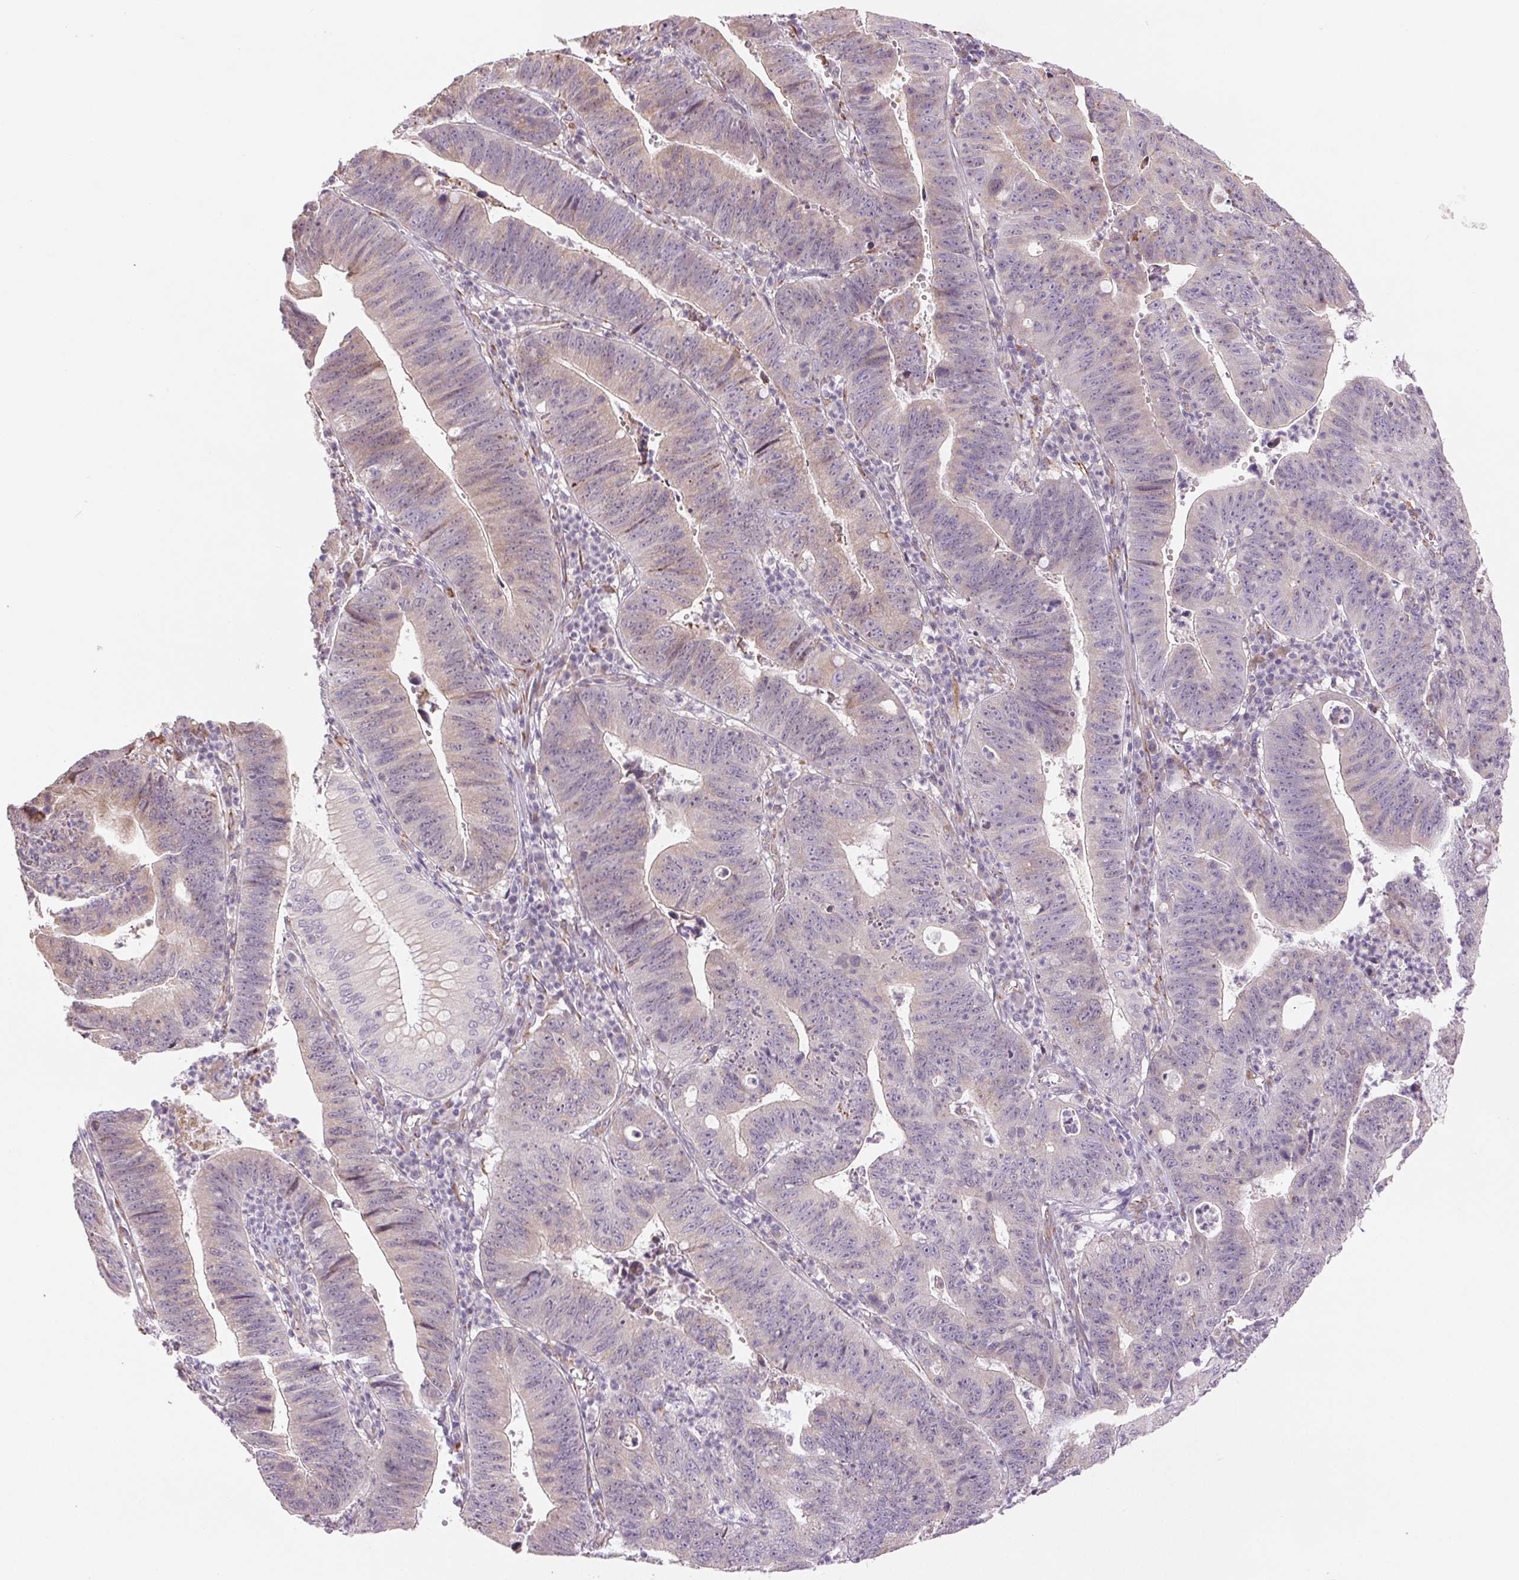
{"staining": {"intensity": "negative", "quantity": "none", "location": "none"}, "tissue": "stomach cancer", "cell_type": "Tumor cells", "image_type": "cancer", "snomed": [{"axis": "morphology", "description": "Adenocarcinoma, NOS"}, {"axis": "topography", "description": "Stomach"}], "caption": "Stomach adenocarcinoma stained for a protein using immunohistochemistry (IHC) shows no expression tumor cells.", "gene": "METTL17", "patient": {"sex": "male", "age": 59}}